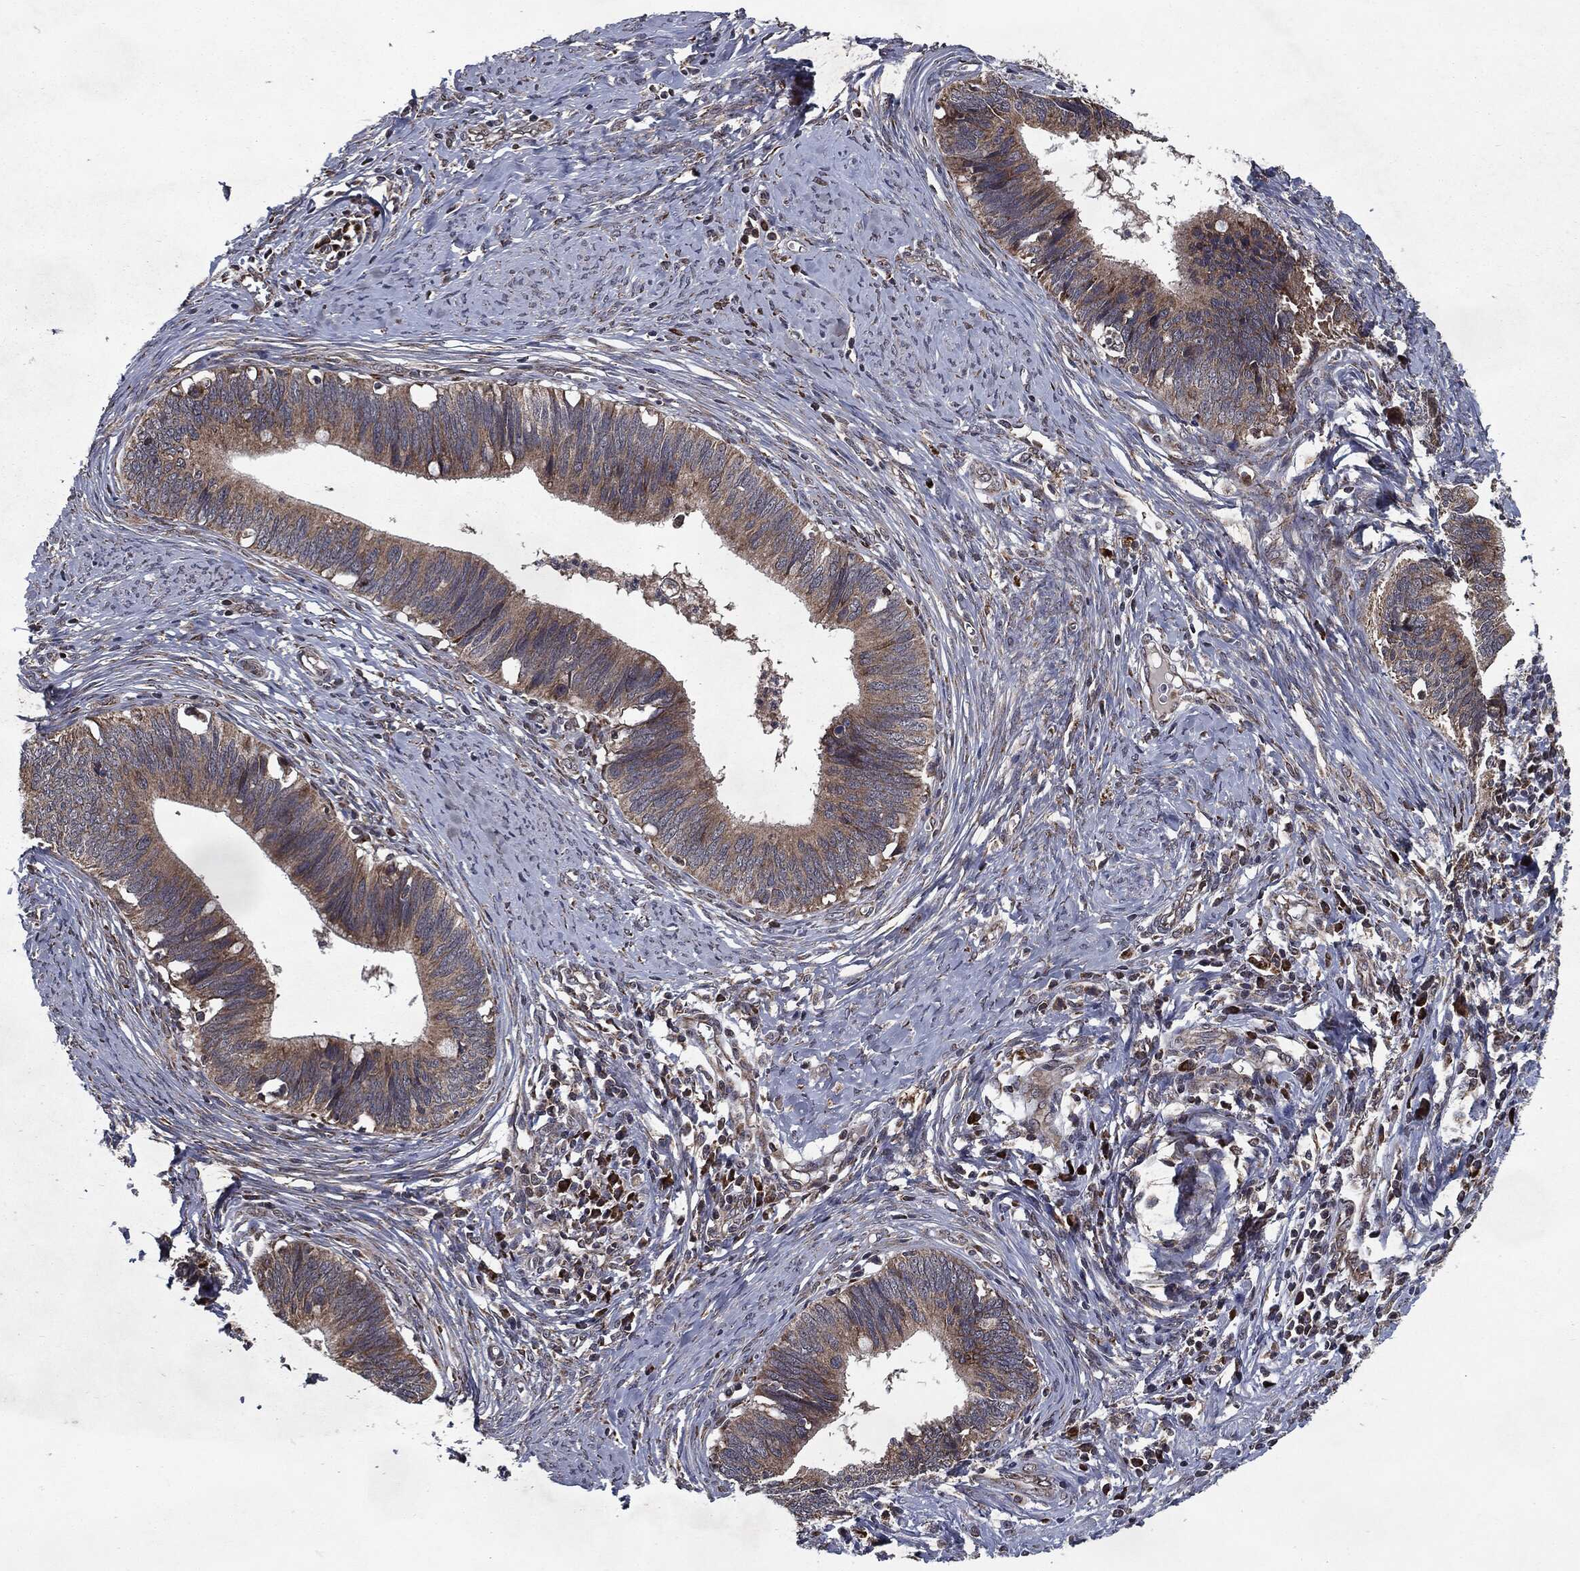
{"staining": {"intensity": "moderate", "quantity": "25%-75%", "location": "cytoplasmic/membranous"}, "tissue": "cervical cancer", "cell_type": "Tumor cells", "image_type": "cancer", "snomed": [{"axis": "morphology", "description": "Adenocarcinoma, NOS"}, {"axis": "topography", "description": "Cervix"}], "caption": "Protein analysis of cervical cancer (adenocarcinoma) tissue displays moderate cytoplasmic/membranous positivity in approximately 25%-75% of tumor cells. (DAB (3,3'-diaminobenzidine) = brown stain, brightfield microscopy at high magnification).", "gene": "HDAC5", "patient": {"sex": "female", "age": 42}}